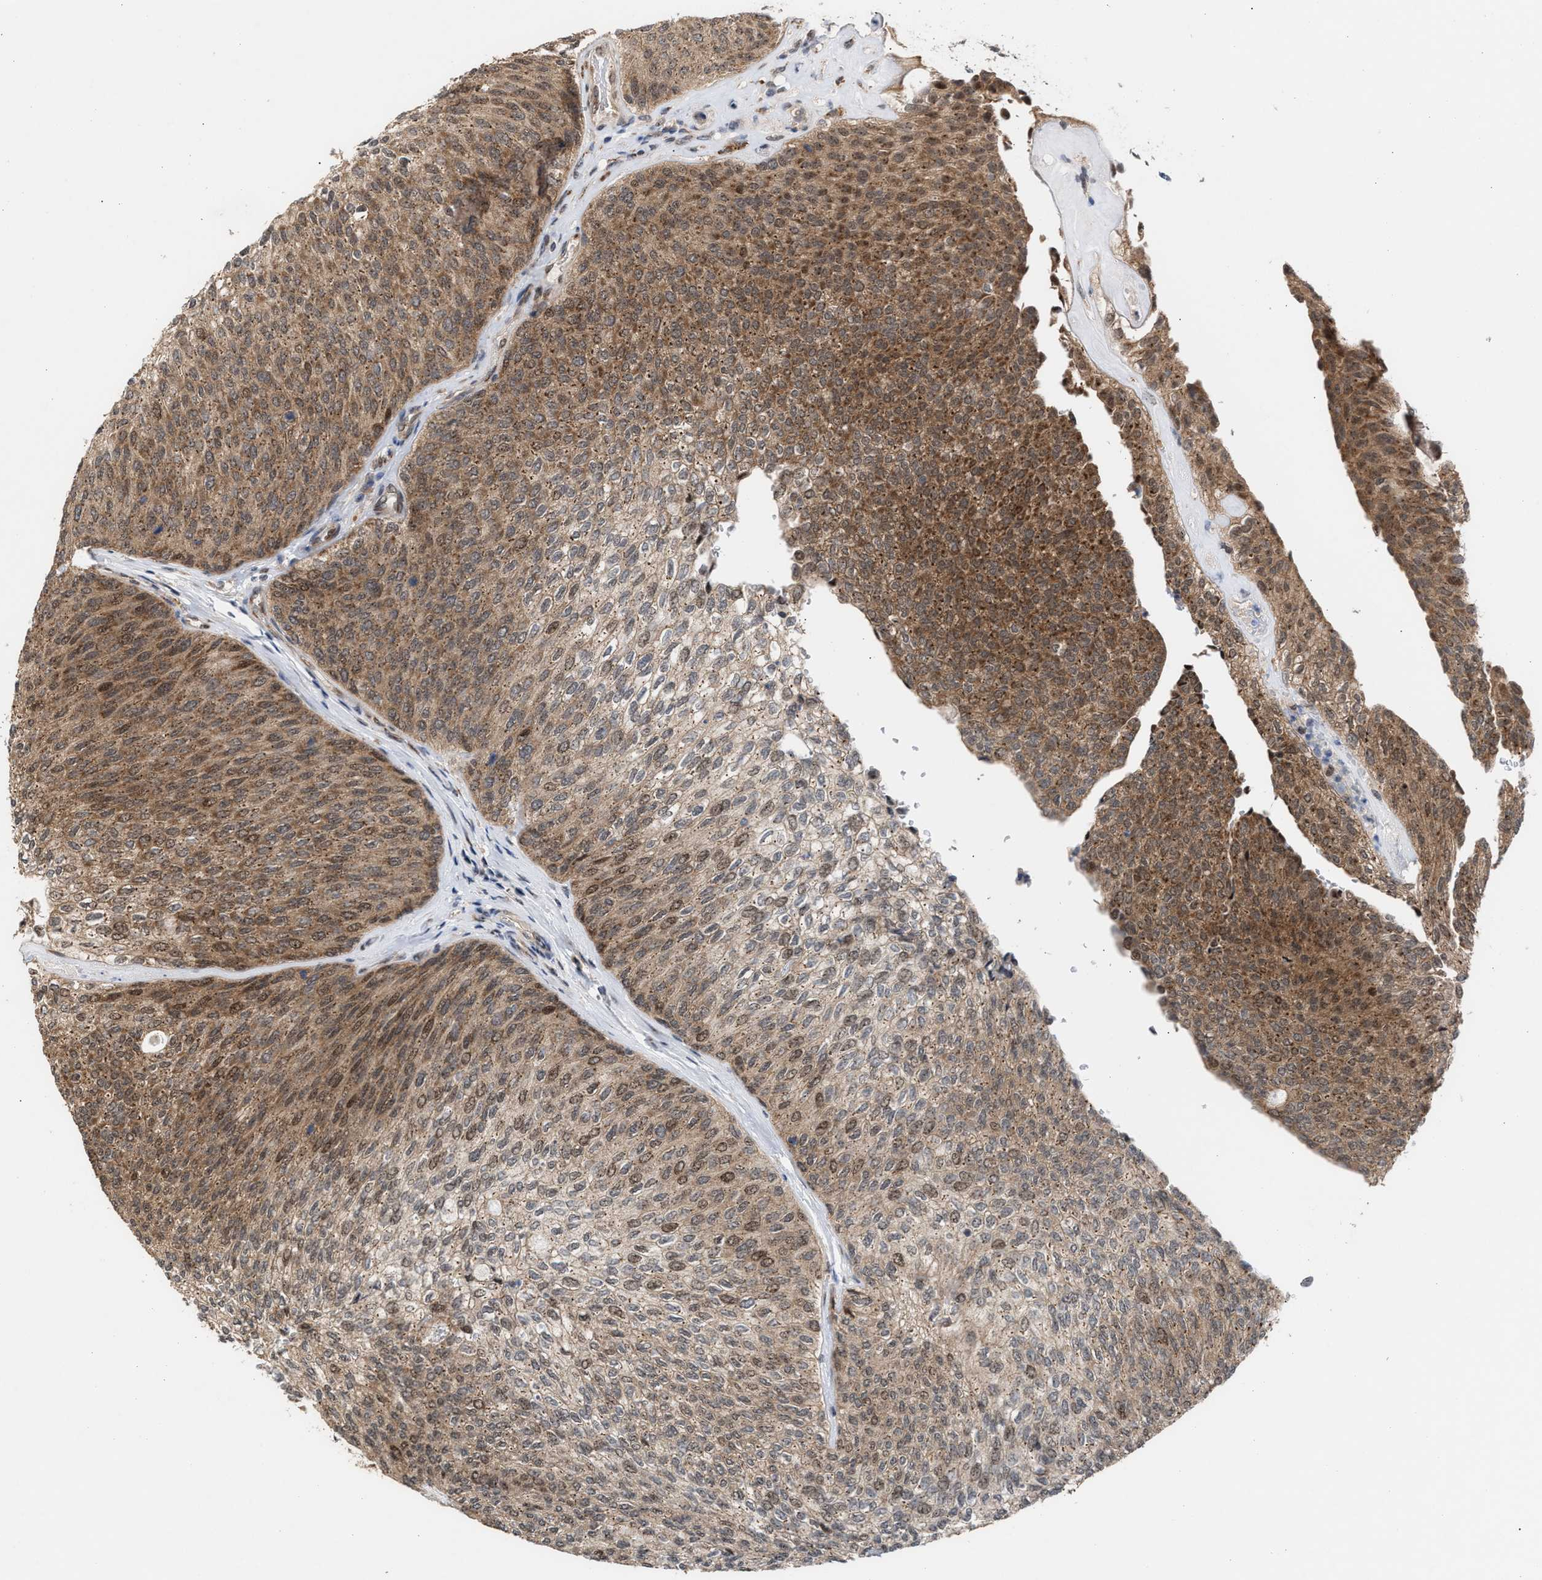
{"staining": {"intensity": "moderate", "quantity": ">75%", "location": "cytoplasmic/membranous"}, "tissue": "urothelial cancer", "cell_type": "Tumor cells", "image_type": "cancer", "snomed": [{"axis": "morphology", "description": "Urothelial carcinoma, Low grade"}, {"axis": "topography", "description": "Urinary bladder"}], "caption": "Human urothelial carcinoma (low-grade) stained with a protein marker shows moderate staining in tumor cells.", "gene": "MKNK2", "patient": {"sex": "female", "age": 79}}